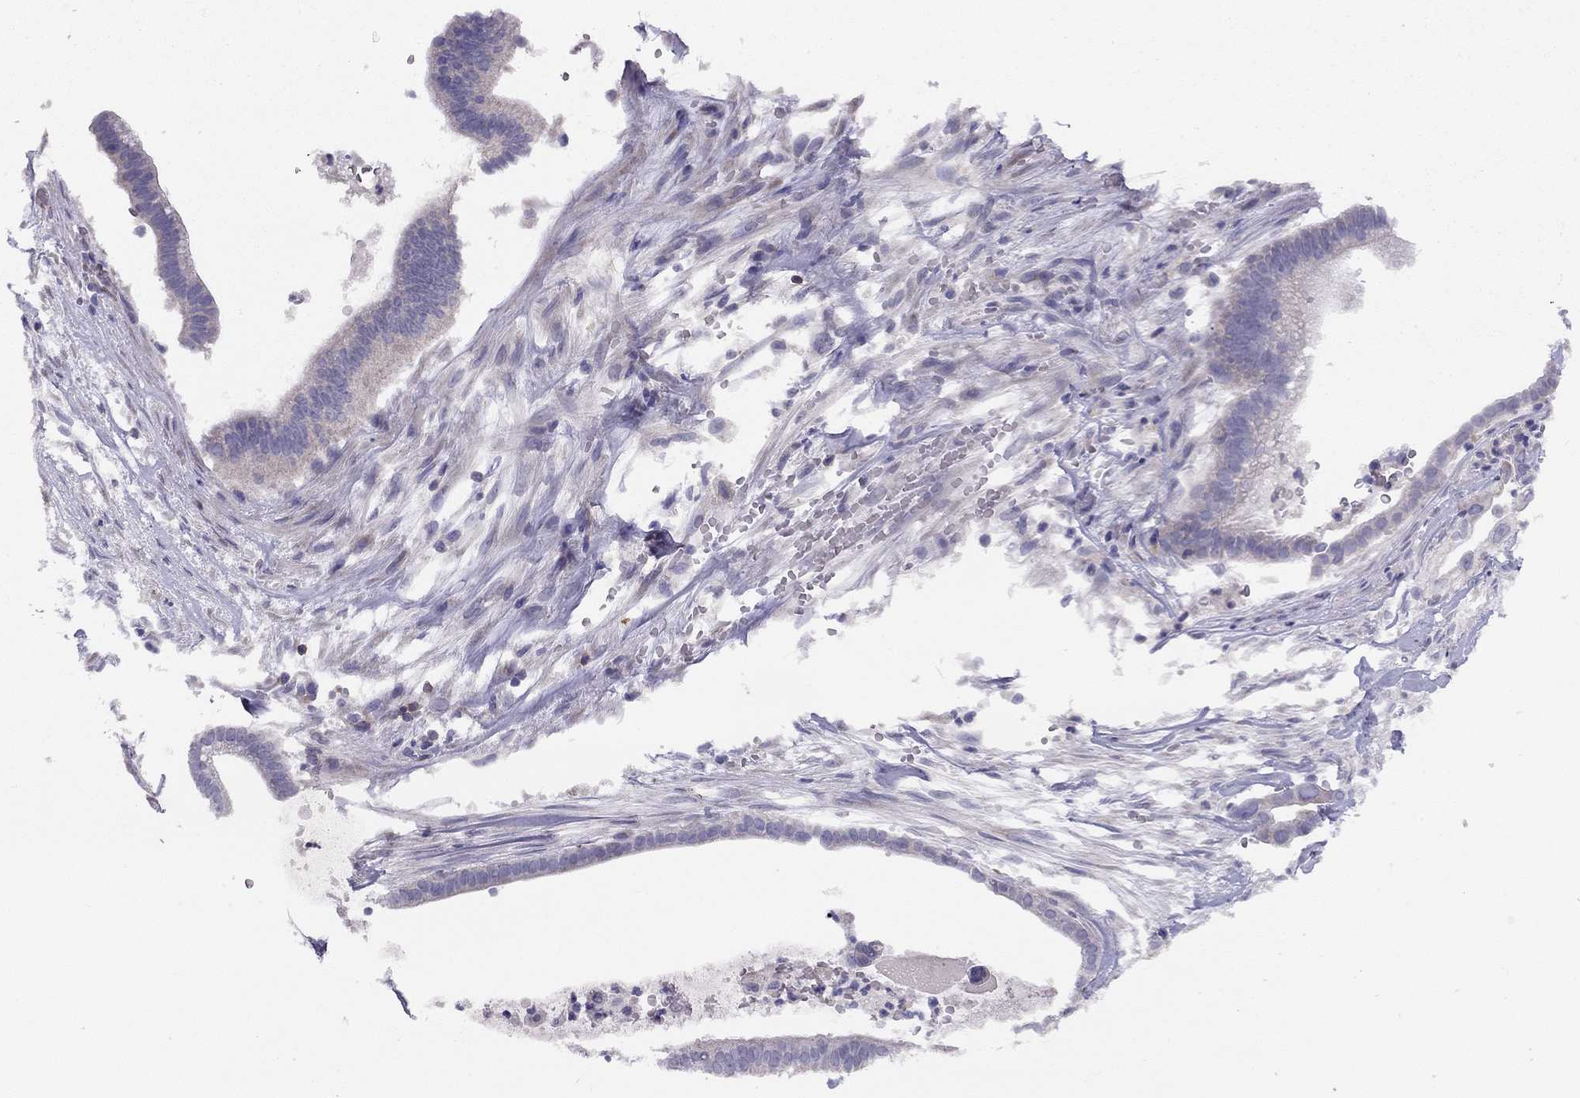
{"staining": {"intensity": "negative", "quantity": "none", "location": "none"}, "tissue": "pancreatic cancer", "cell_type": "Tumor cells", "image_type": "cancer", "snomed": [{"axis": "morphology", "description": "Adenocarcinoma, NOS"}, {"axis": "topography", "description": "Pancreas"}], "caption": "The photomicrograph shows no staining of tumor cells in adenocarcinoma (pancreatic).", "gene": "CITED1", "patient": {"sex": "male", "age": 61}}